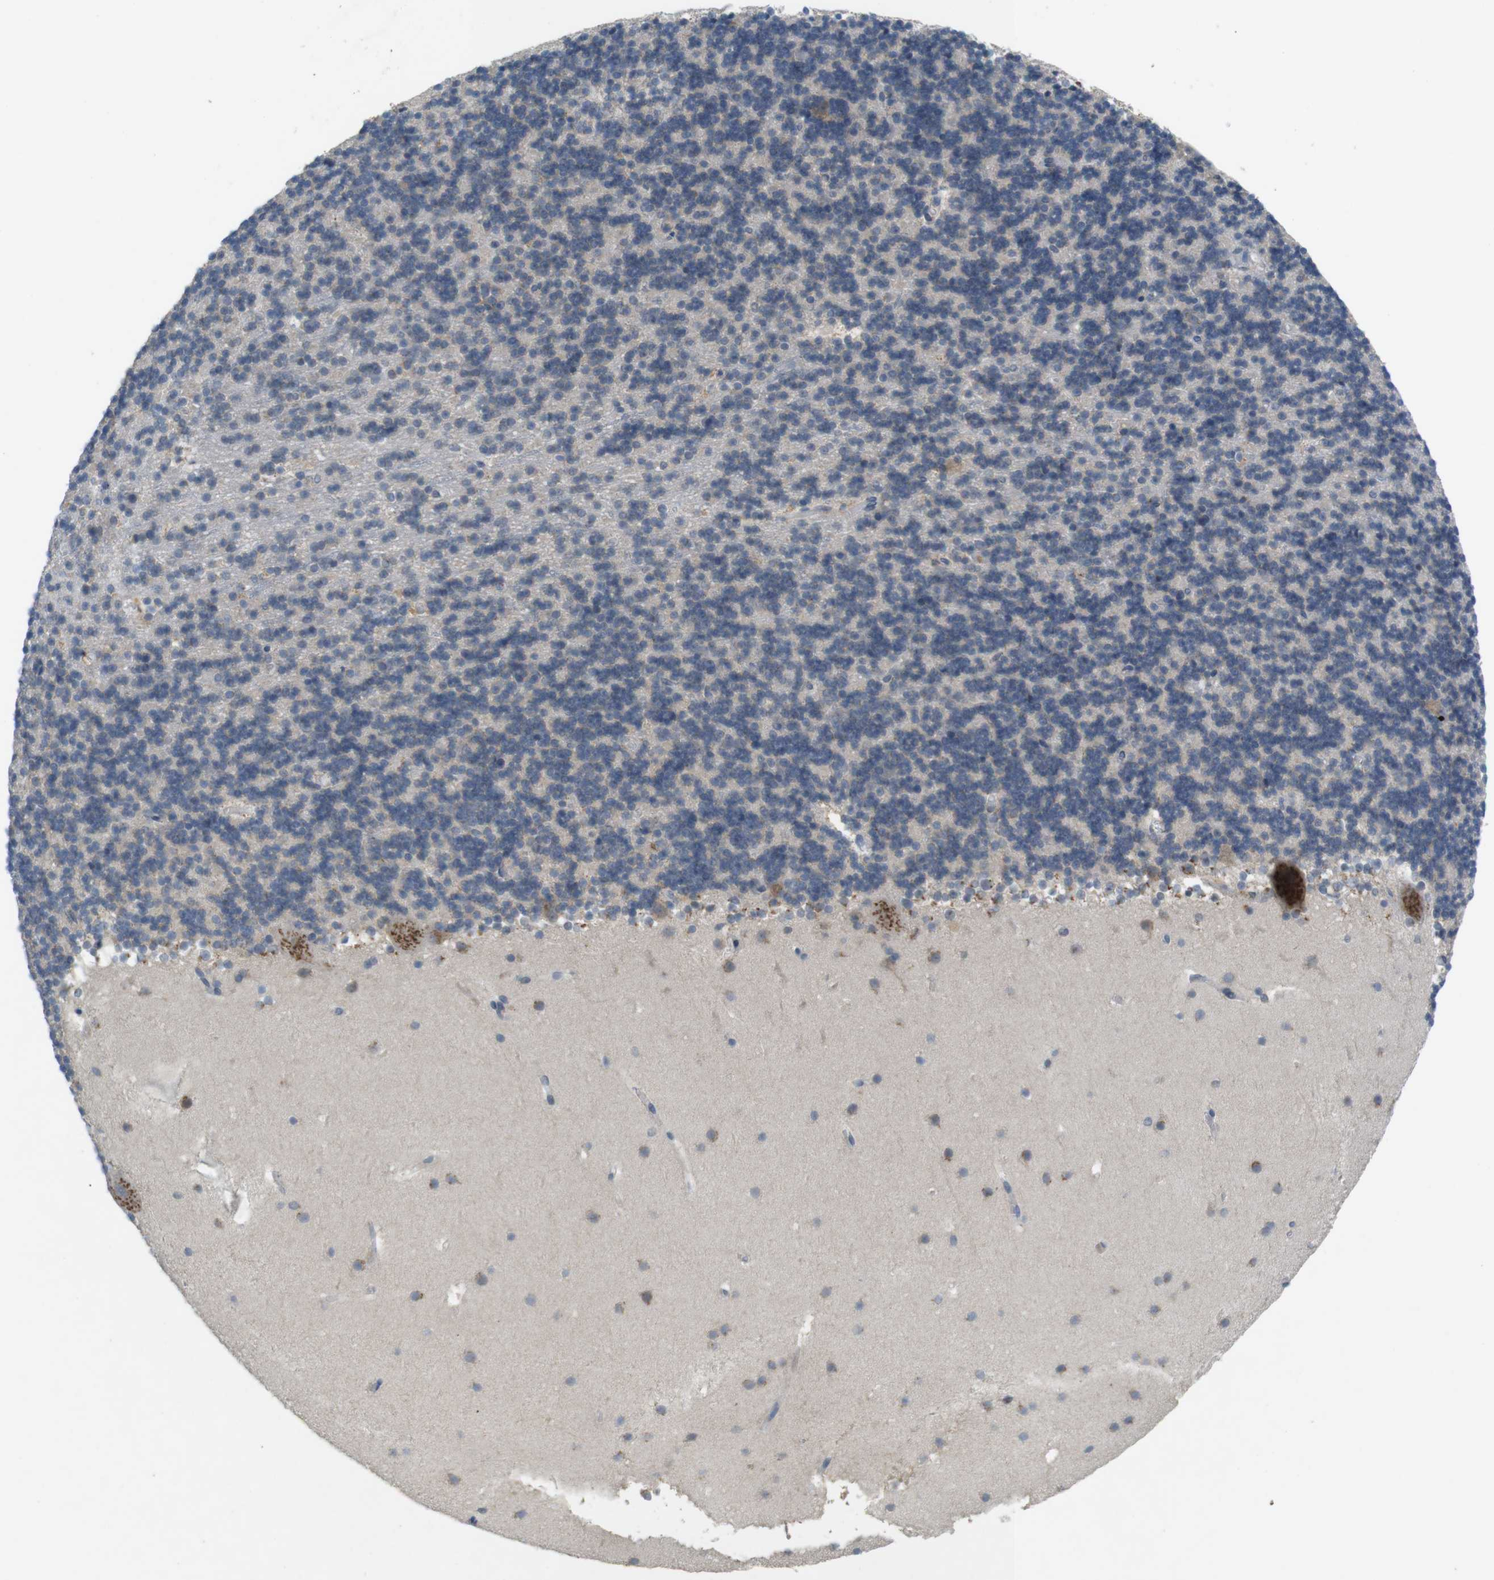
{"staining": {"intensity": "moderate", "quantity": "<25%", "location": "cytoplasmic/membranous"}, "tissue": "cerebellum", "cell_type": "Cells in granular layer", "image_type": "normal", "snomed": [{"axis": "morphology", "description": "Normal tissue, NOS"}, {"axis": "topography", "description": "Cerebellum"}], "caption": "This micrograph displays immunohistochemistry (IHC) staining of unremarkable cerebellum, with low moderate cytoplasmic/membranous positivity in about <25% of cells in granular layer.", "gene": "YIPF3", "patient": {"sex": "male", "age": 45}}